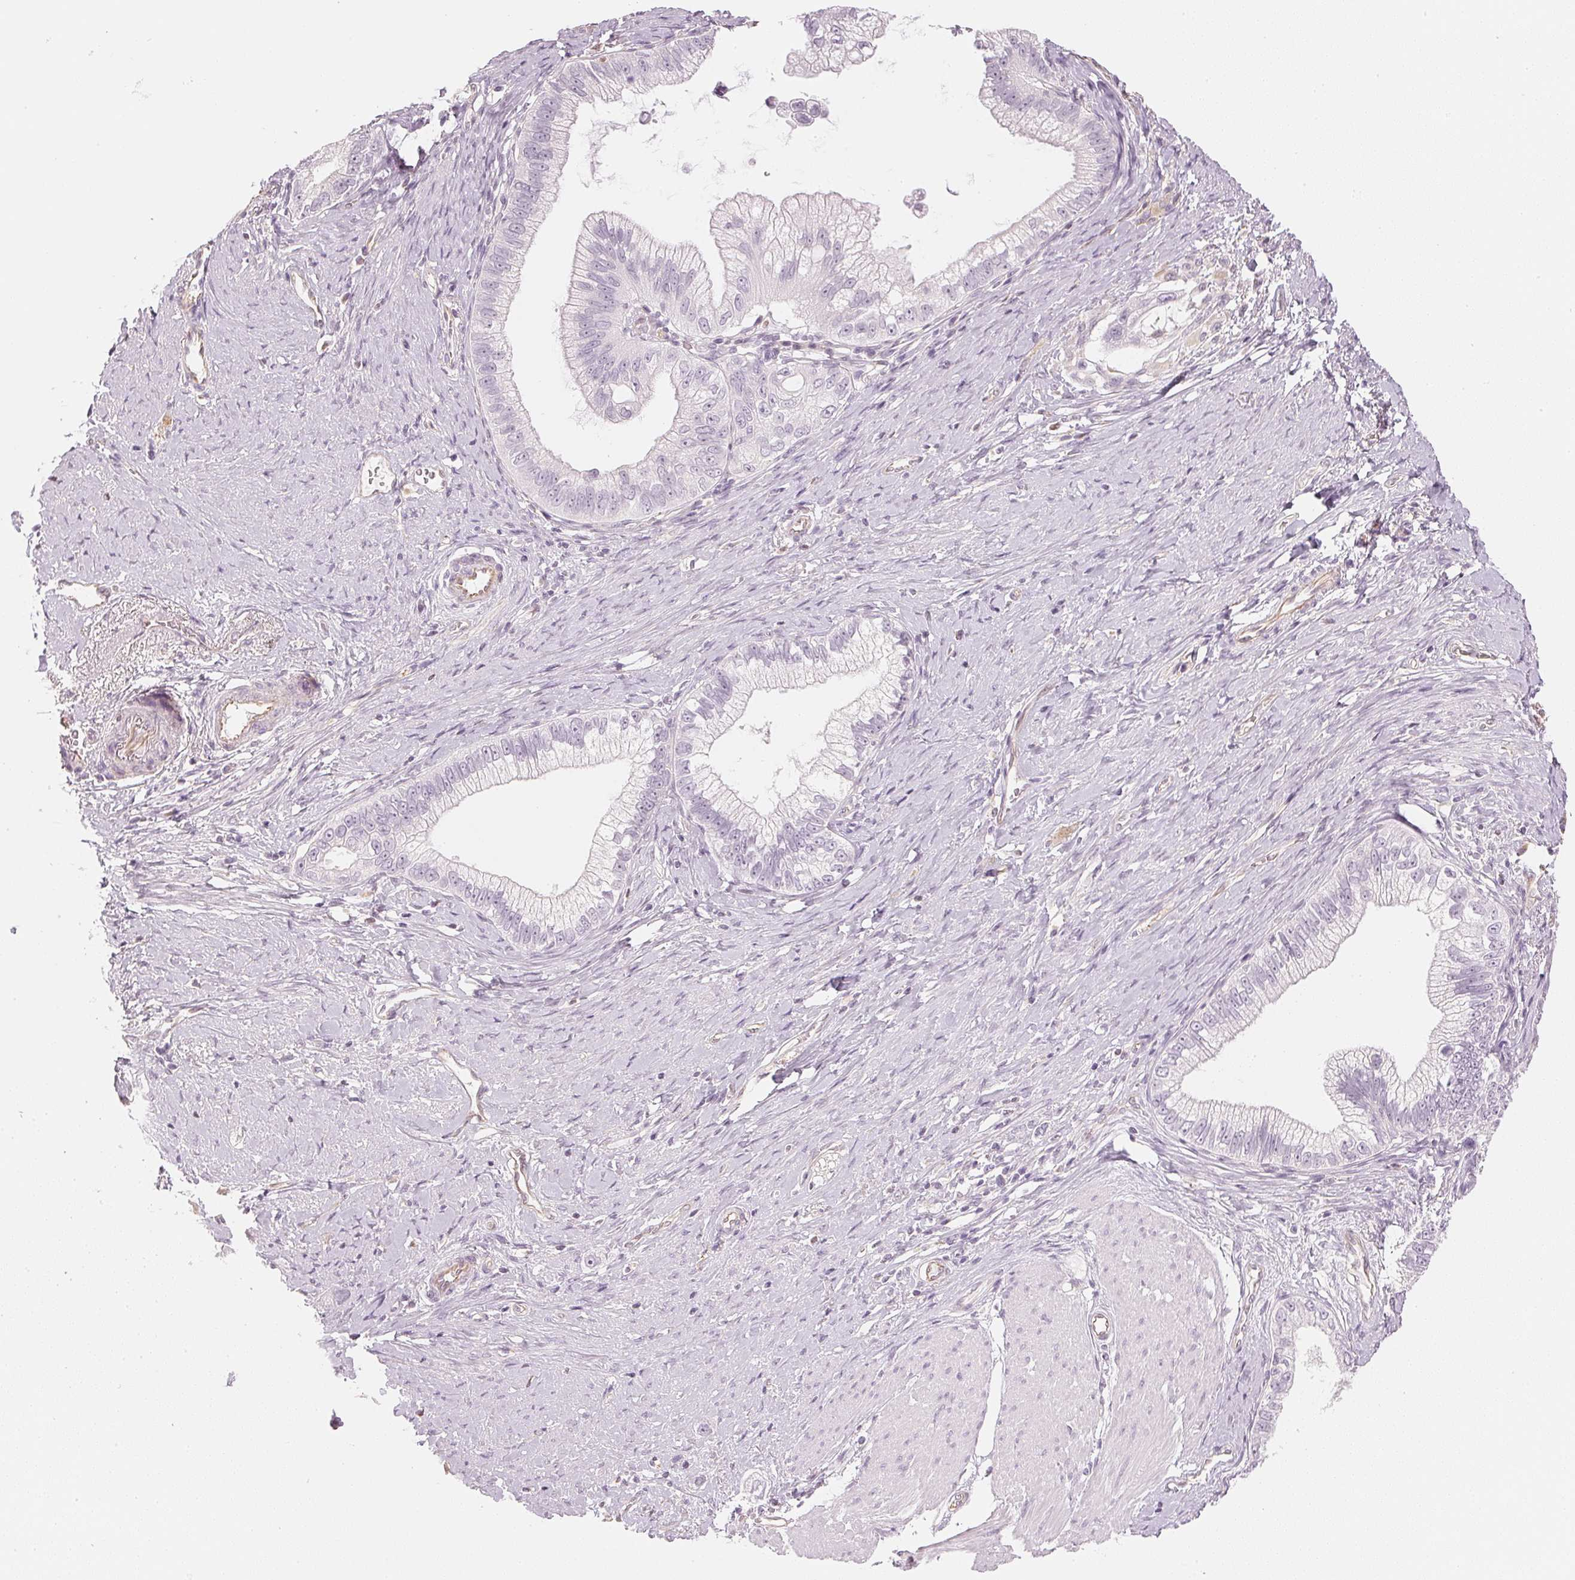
{"staining": {"intensity": "negative", "quantity": "none", "location": "none"}, "tissue": "pancreatic cancer", "cell_type": "Tumor cells", "image_type": "cancer", "snomed": [{"axis": "morphology", "description": "Adenocarcinoma, NOS"}, {"axis": "topography", "description": "Pancreas"}], "caption": "Immunohistochemistry photomicrograph of neoplastic tissue: pancreatic cancer stained with DAB (3,3'-diaminobenzidine) displays no significant protein expression in tumor cells.", "gene": "APLP1", "patient": {"sex": "male", "age": 70}}